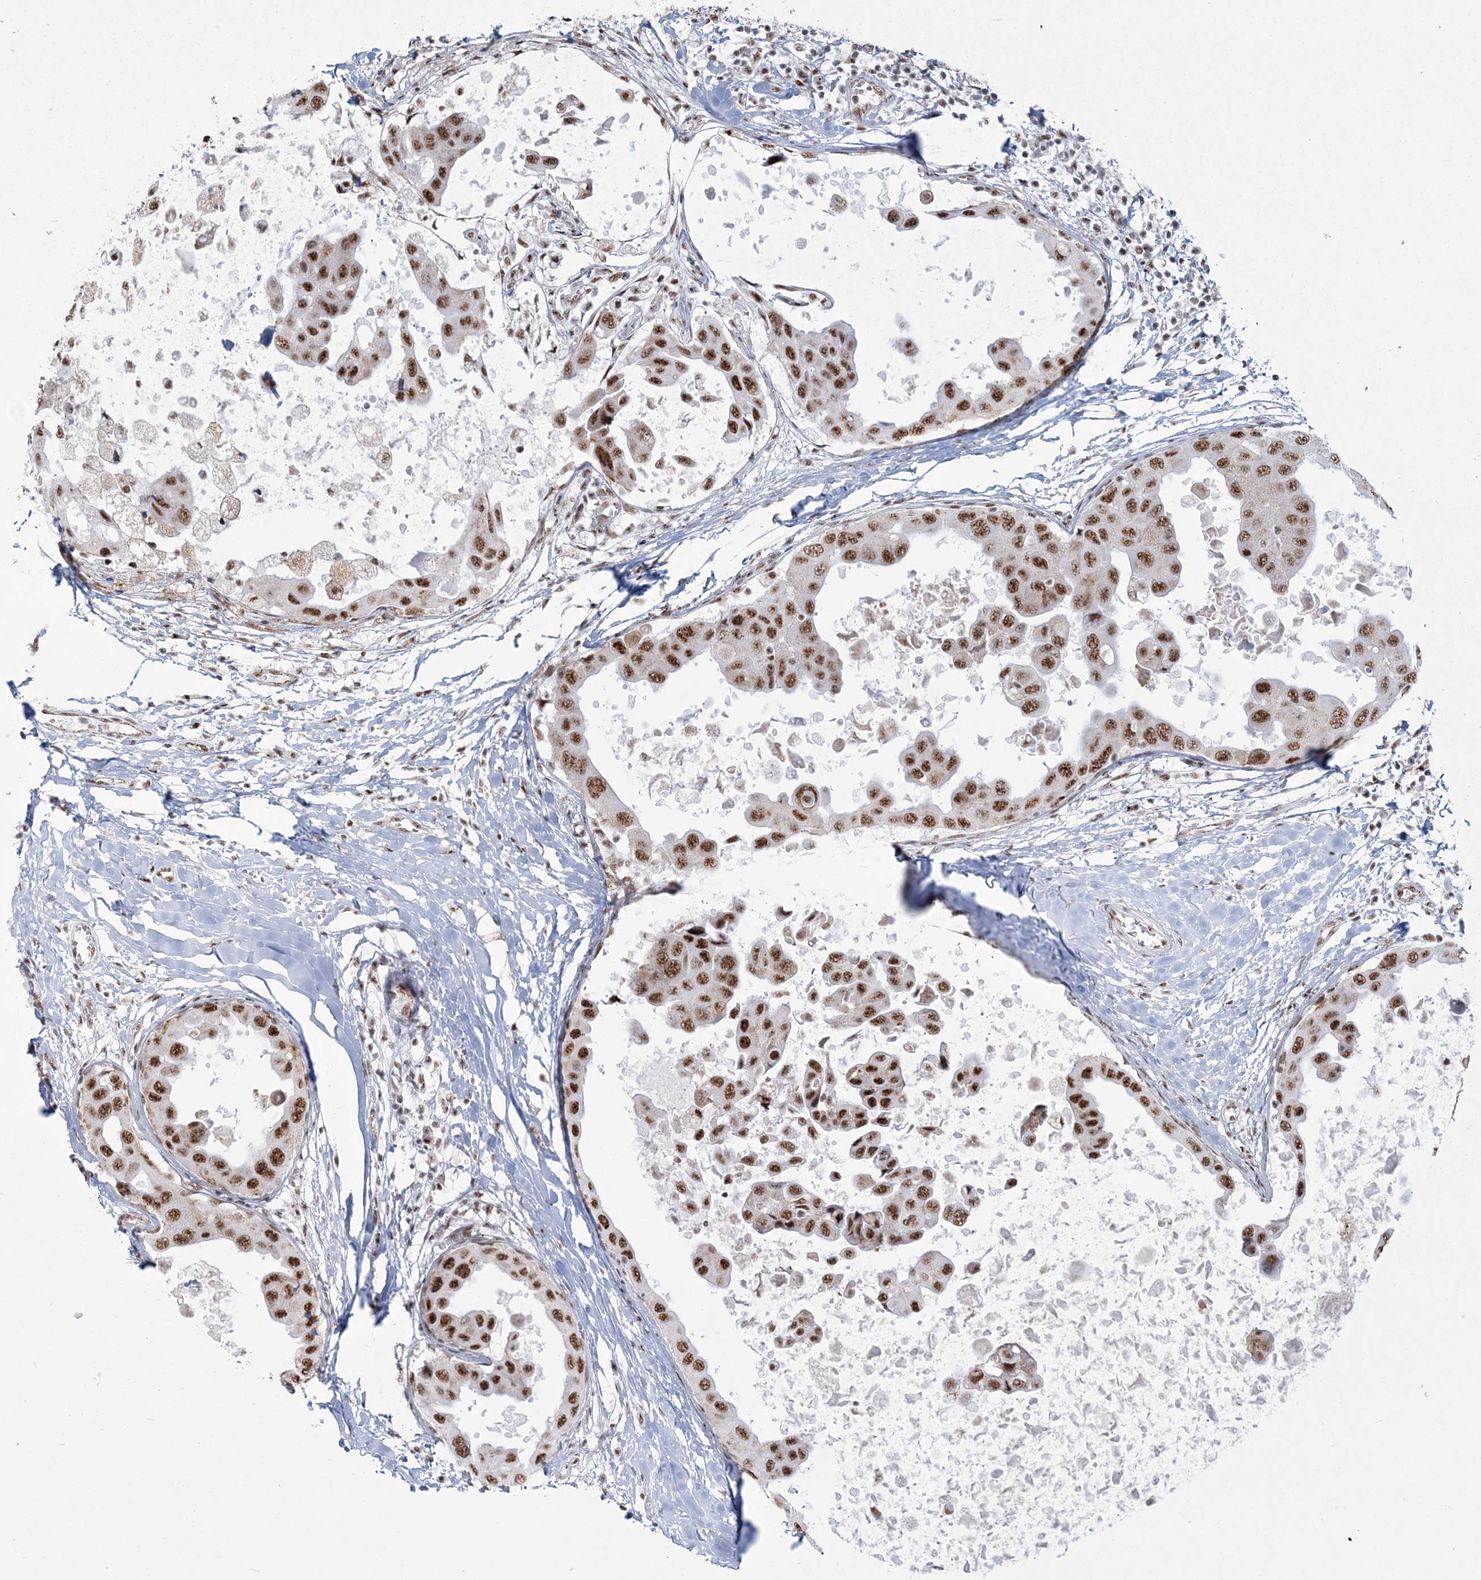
{"staining": {"intensity": "moderate", "quantity": ">75%", "location": "nuclear"}, "tissue": "breast cancer", "cell_type": "Tumor cells", "image_type": "cancer", "snomed": [{"axis": "morphology", "description": "Duct carcinoma"}, {"axis": "topography", "description": "Breast"}], "caption": "Immunohistochemistry staining of breast cancer (infiltrating ductal carcinoma), which shows medium levels of moderate nuclear staining in approximately >75% of tumor cells indicating moderate nuclear protein staining. The staining was performed using DAB (3,3'-diaminobenzidine) (brown) for protein detection and nuclei were counterstained in hematoxylin (blue).", "gene": "RBM17", "patient": {"sex": "female", "age": 27}}